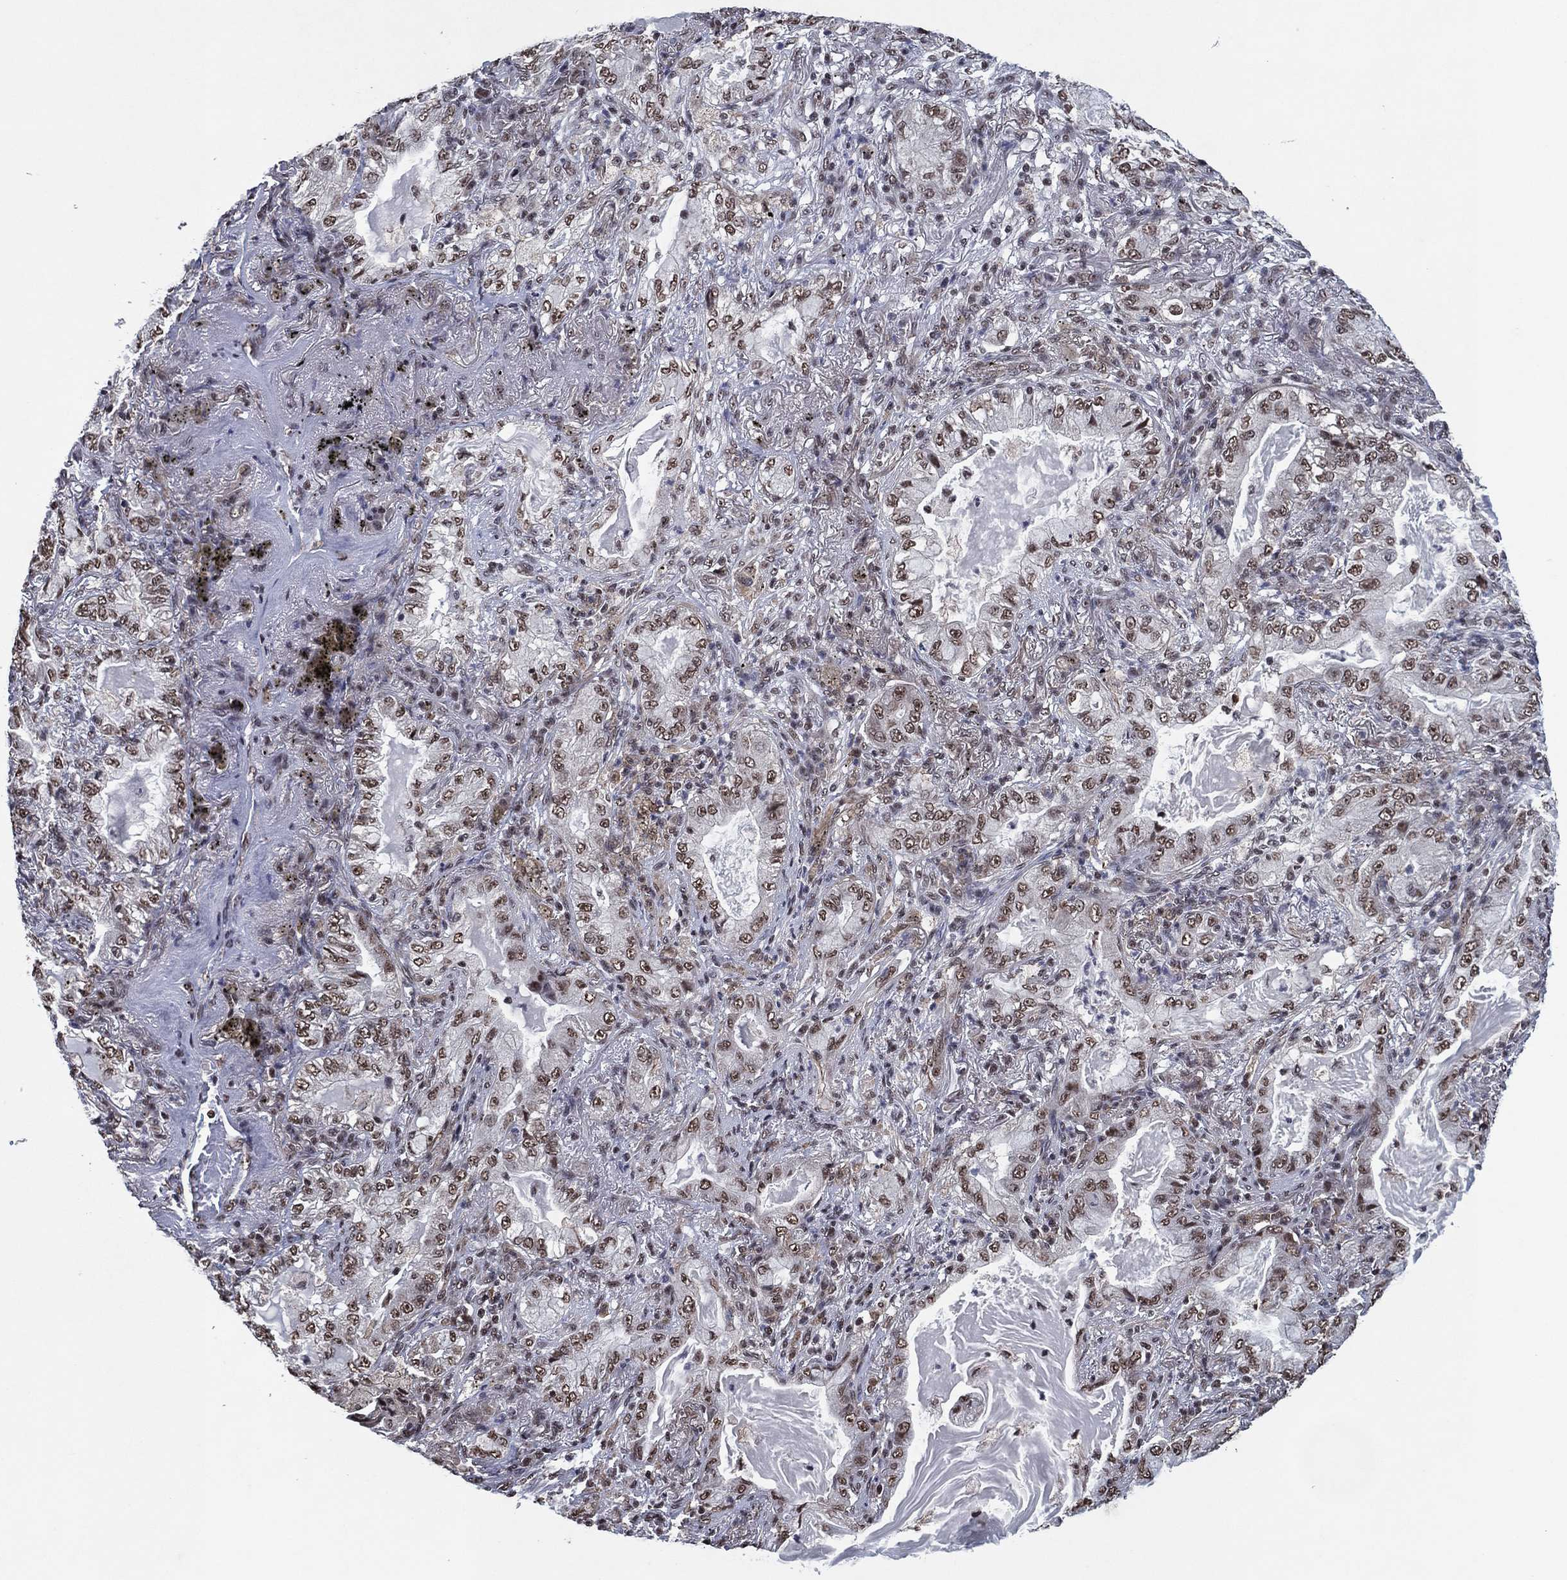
{"staining": {"intensity": "moderate", "quantity": ">75%", "location": "nuclear"}, "tissue": "lung cancer", "cell_type": "Tumor cells", "image_type": "cancer", "snomed": [{"axis": "morphology", "description": "Adenocarcinoma, NOS"}, {"axis": "topography", "description": "Lung"}], "caption": "About >75% of tumor cells in human lung cancer reveal moderate nuclear protein staining as visualized by brown immunohistochemical staining.", "gene": "ZBTB42", "patient": {"sex": "female", "age": 73}}